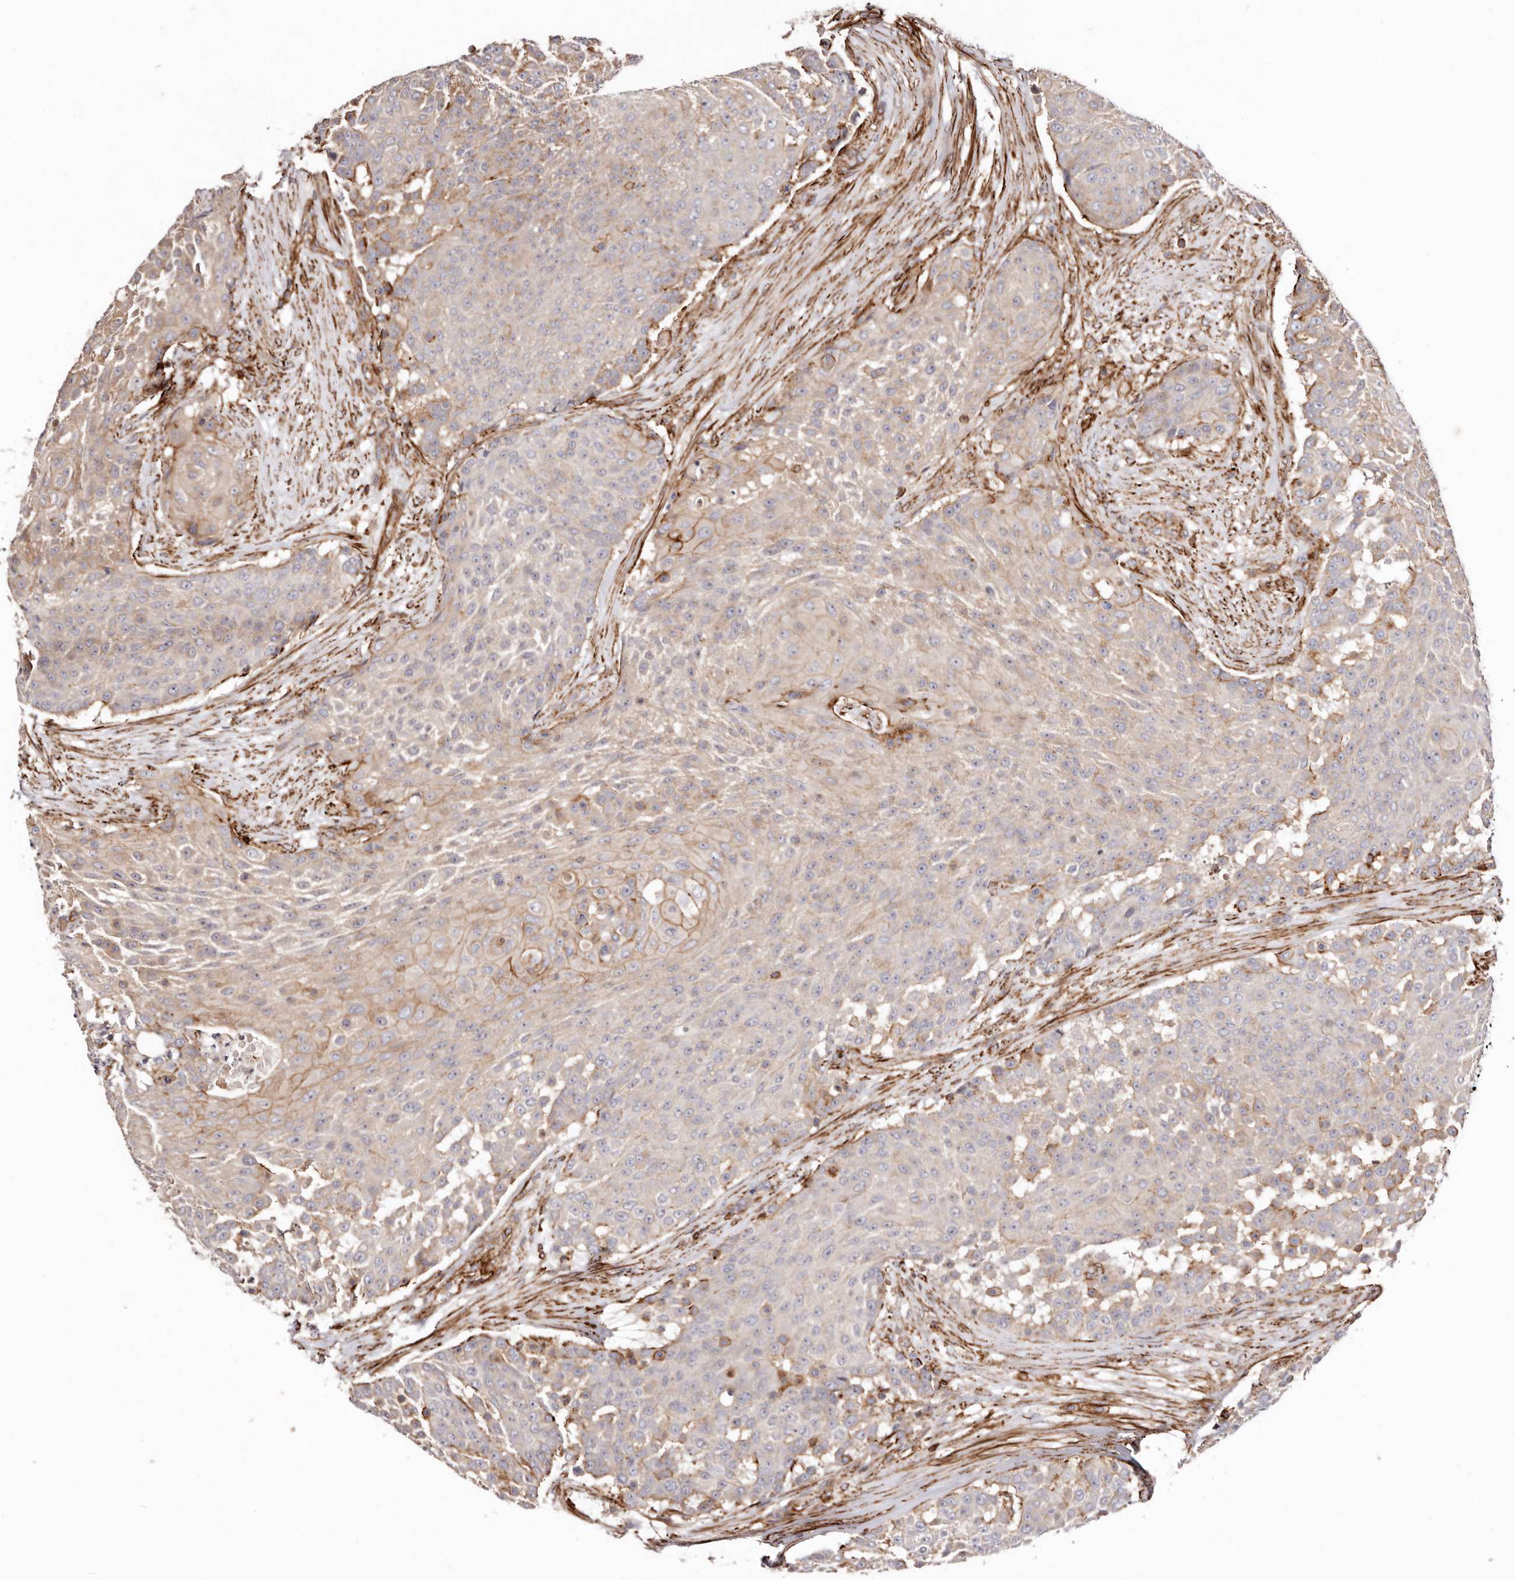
{"staining": {"intensity": "weak", "quantity": "25%-75%", "location": "cytoplasmic/membranous"}, "tissue": "urothelial cancer", "cell_type": "Tumor cells", "image_type": "cancer", "snomed": [{"axis": "morphology", "description": "Urothelial carcinoma, High grade"}, {"axis": "topography", "description": "Urinary bladder"}], "caption": "Urothelial carcinoma (high-grade) tissue exhibits weak cytoplasmic/membranous positivity in about 25%-75% of tumor cells, visualized by immunohistochemistry.", "gene": "PTPN22", "patient": {"sex": "female", "age": 63}}